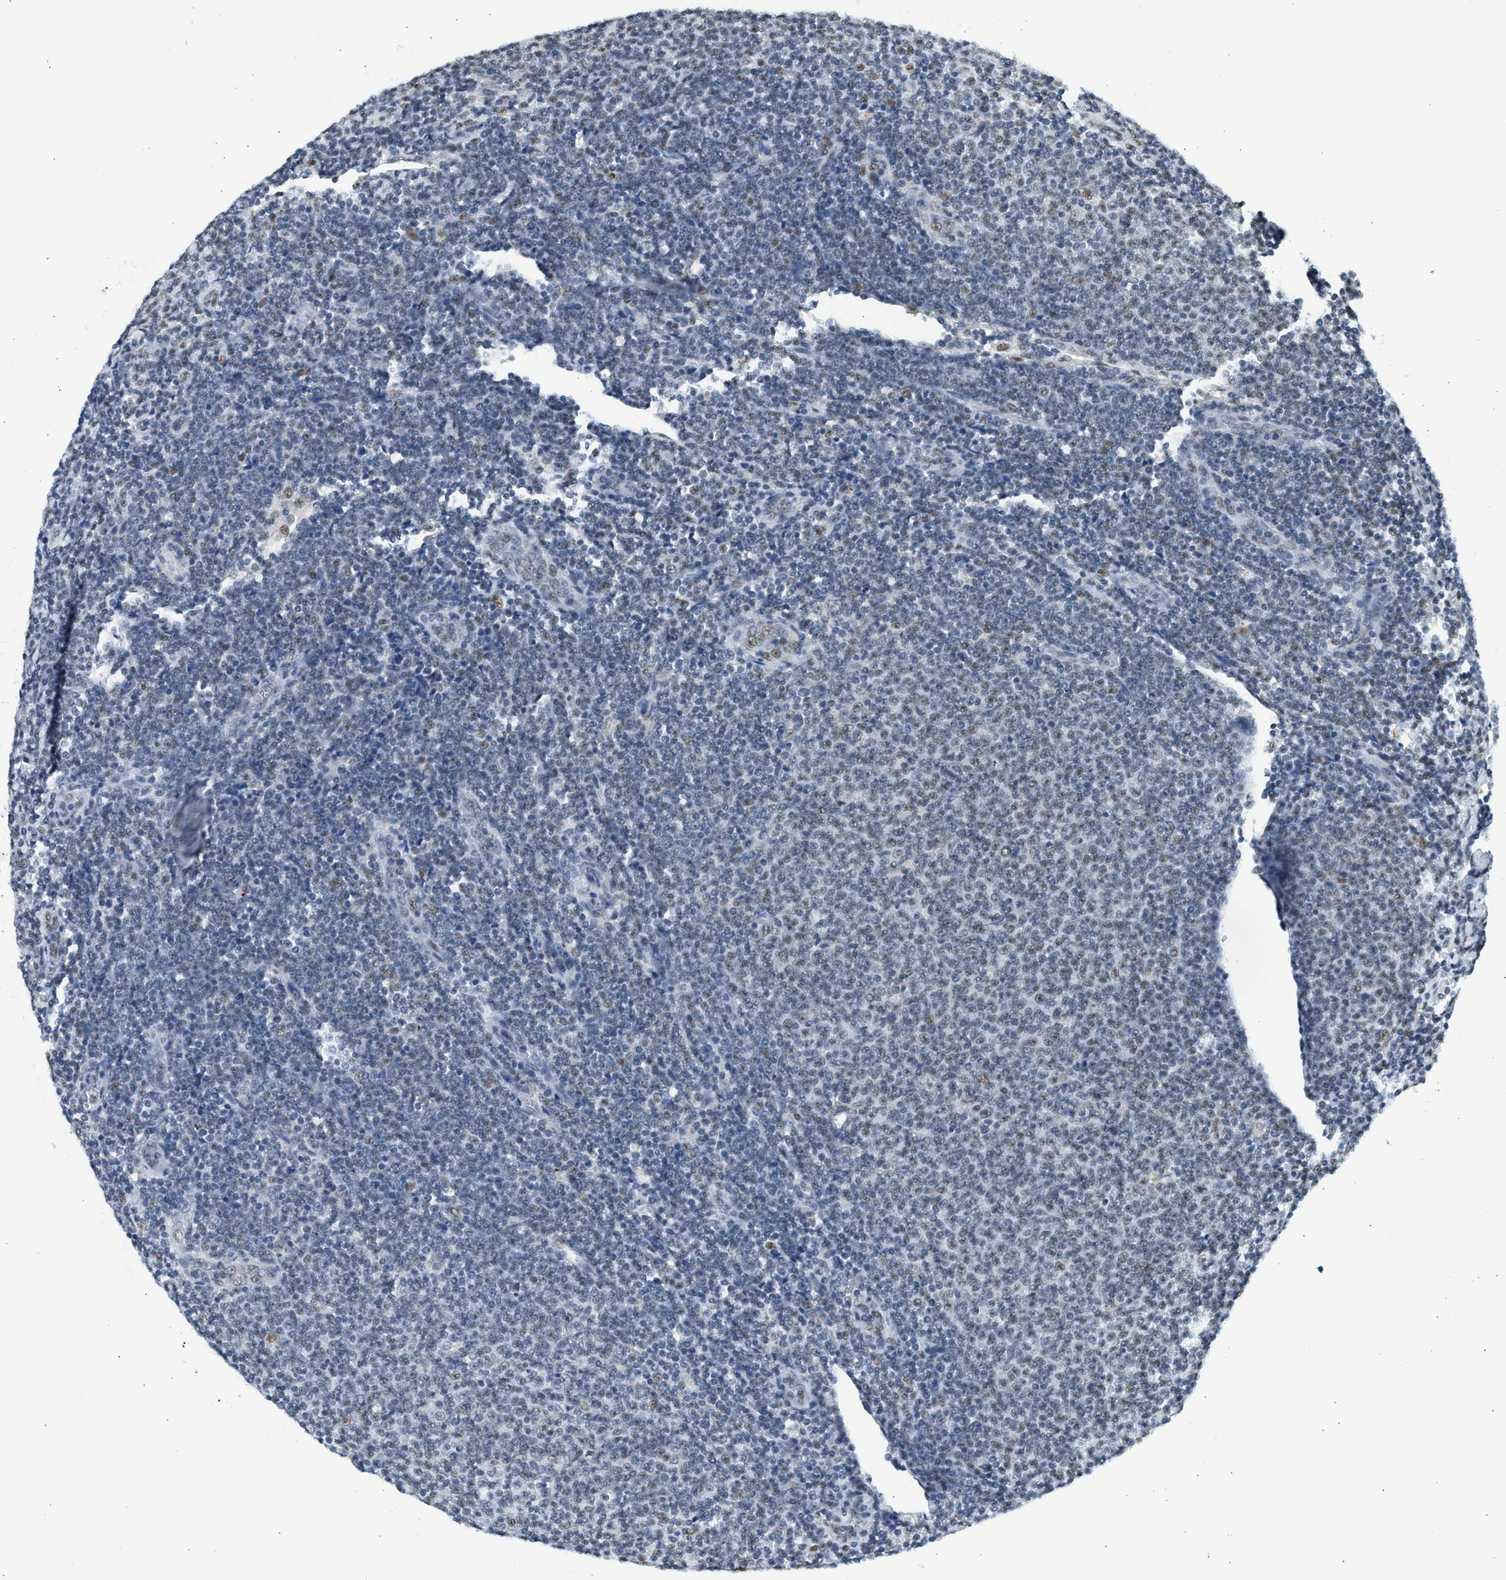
{"staining": {"intensity": "weak", "quantity": "<25%", "location": "nuclear"}, "tissue": "lymphoma", "cell_type": "Tumor cells", "image_type": "cancer", "snomed": [{"axis": "morphology", "description": "Malignant lymphoma, non-Hodgkin's type, Low grade"}, {"axis": "topography", "description": "Lymph node"}], "caption": "Immunohistochemistry (IHC) histopathology image of lymphoma stained for a protein (brown), which shows no expression in tumor cells.", "gene": "HIPK1", "patient": {"sex": "male", "age": 66}}